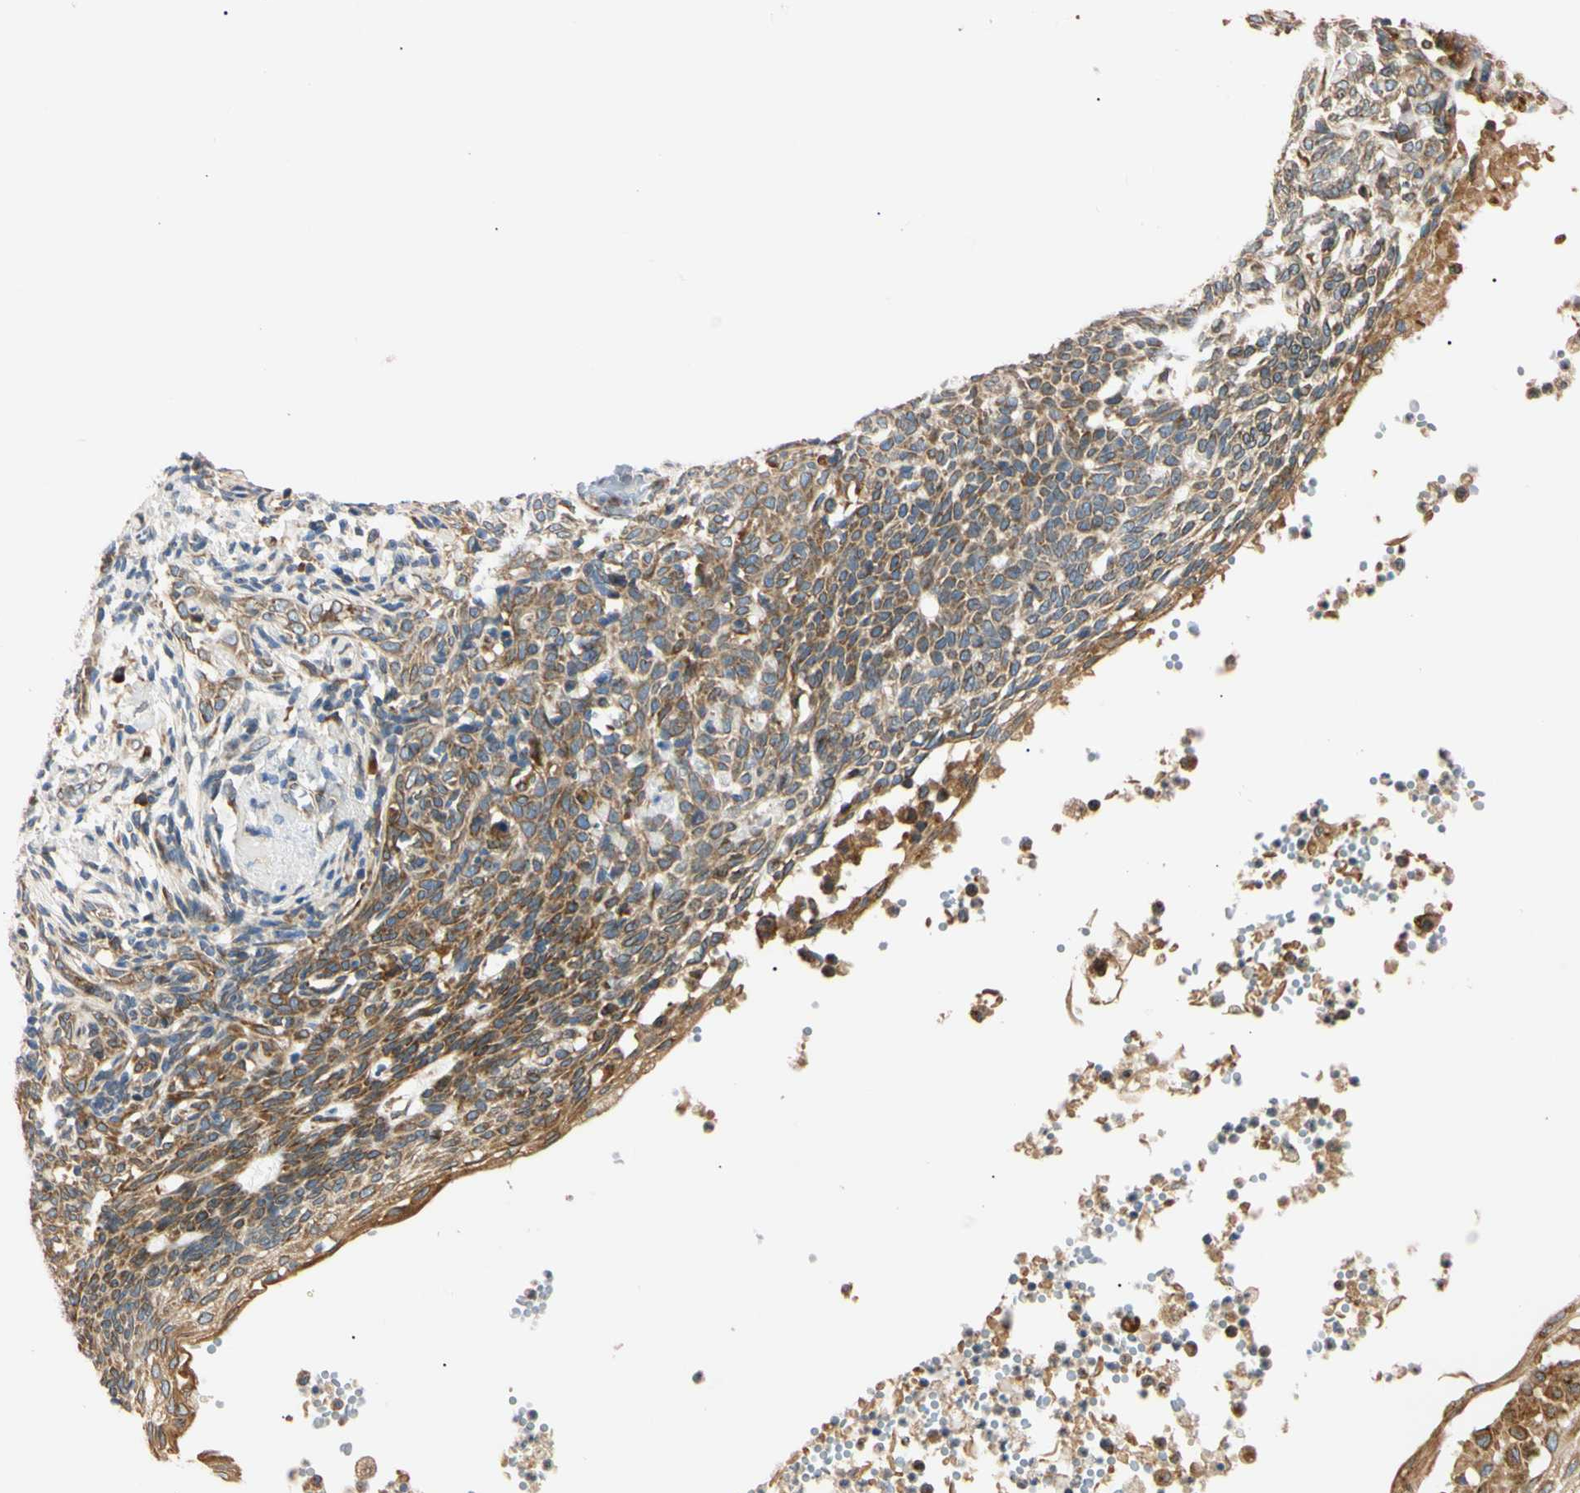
{"staining": {"intensity": "moderate", "quantity": ">75%", "location": "cytoplasmic/membranous"}, "tissue": "skin cancer", "cell_type": "Tumor cells", "image_type": "cancer", "snomed": [{"axis": "morphology", "description": "Normal tissue, NOS"}, {"axis": "morphology", "description": "Basal cell carcinoma"}, {"axis": "topography", "description": "Skin"}], "caption": "Protein expression analysis of skin basal cell carcinoma exhibits moderate cytoplasmic/membranous expression in about >75% of tumor cells.", "gene": "IER3IP1", "patient": {"sex": "male", "age": 87}}